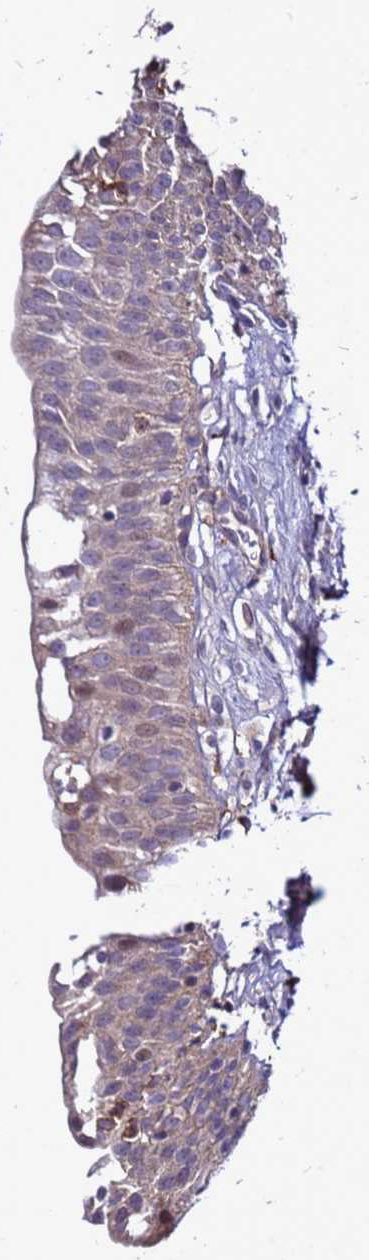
{"staining": {"intensity": "moderate", "quantity": "25%-75%", "location": "cytoplasmic/membranous,nuclear"}, "tissue": "urinary bladder", "cell_type": "Urothelial cells", "image_type": "normal", "snomed": [{"axis": "morphology", "description": "Normal tissue, NOS"}, {"axis": "topography", "description": "Urinary bladder"}], "caption": "Urothelial cells exhibit medium levels of moderate cytoplasmic/membranous,nuclear expression in approximately 25%-75% of cells in benign urinary bladder.", "gene": "RNF215", "patient": {"sex": "male", "age": 51}}